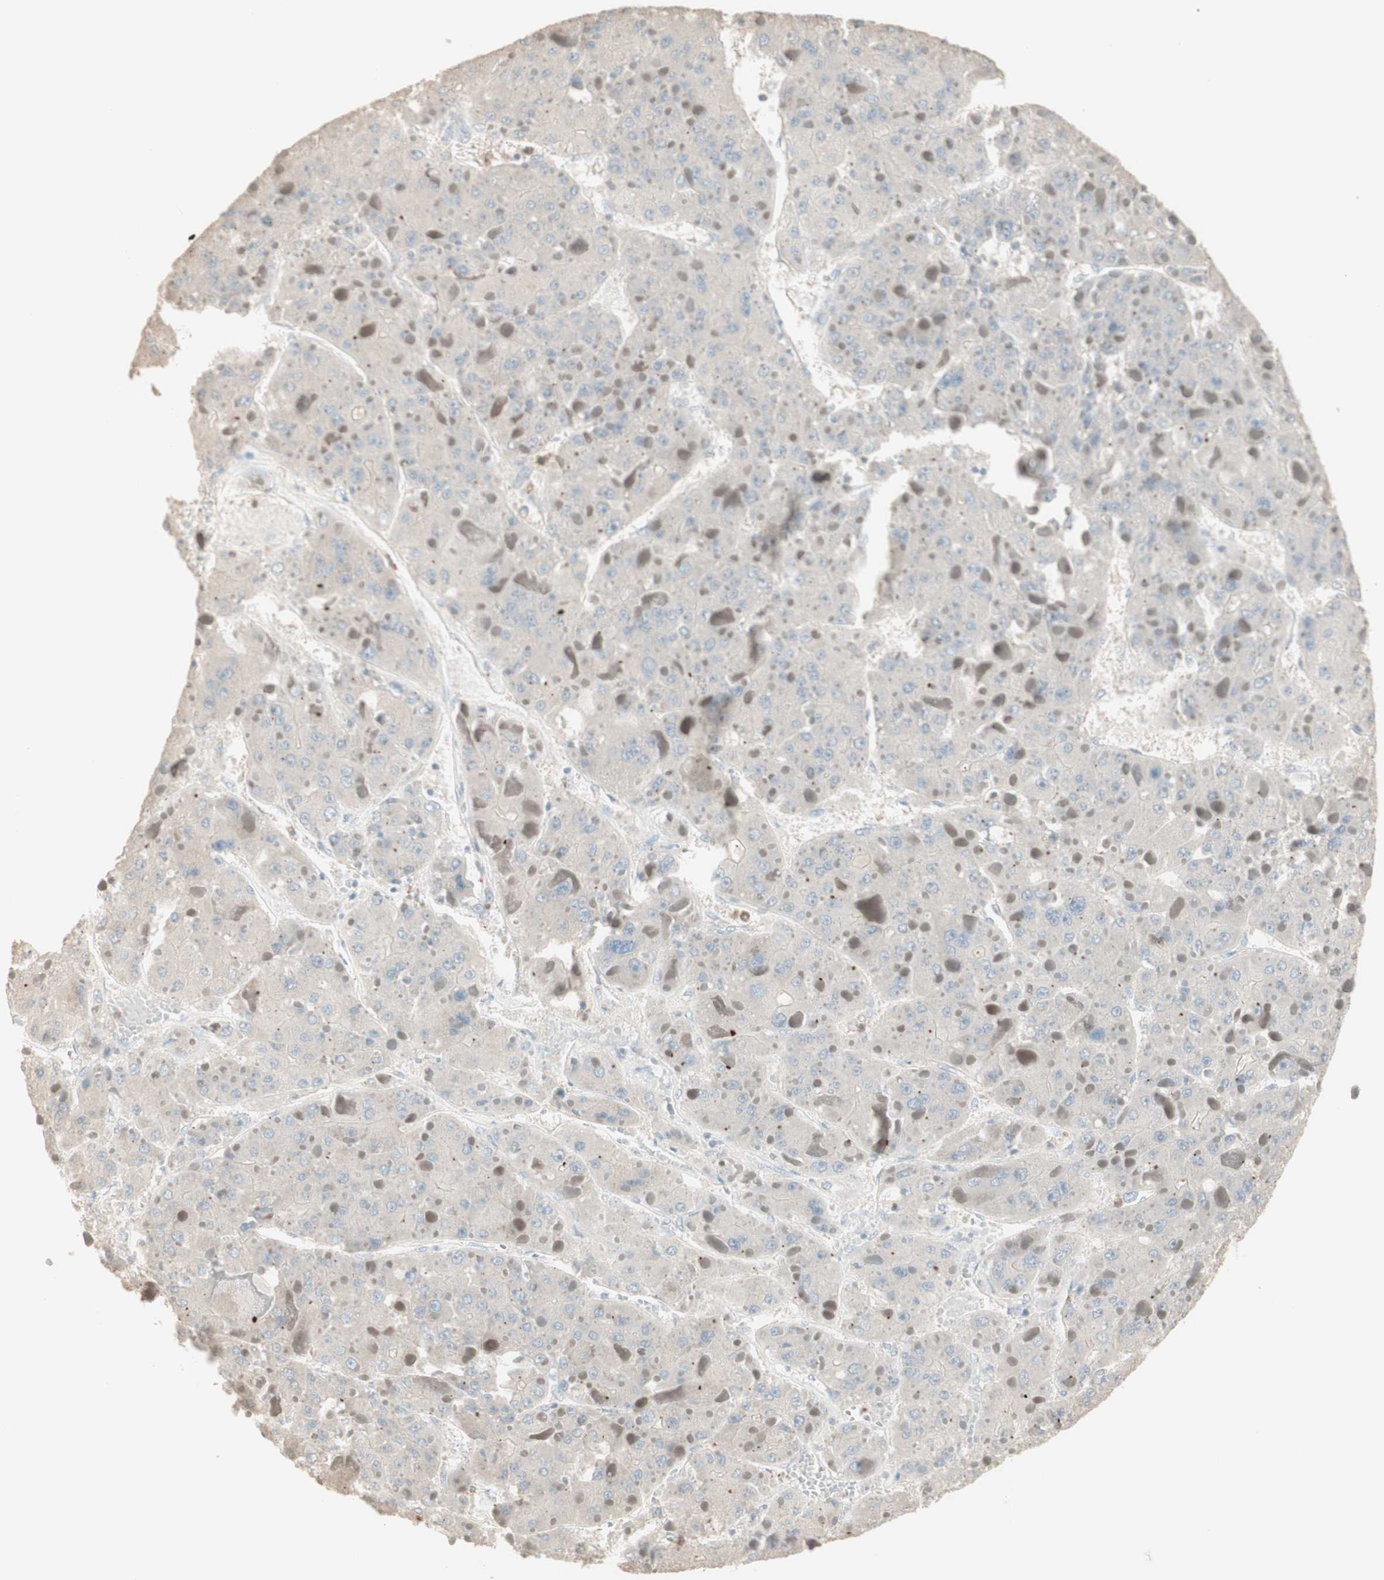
{"staining": {"intensity": "negative", "quantity": "none", "location": "none"}, "tissue": "liver cancer", "cell_type": "Tumor cells", "image_type": "cancer", "snomed": [{"axis": "morphology", "description": "Carcinoma, Hepatocellular, NOS"}, {"axis": "topography", "description": "Liver"}], "caption": "Protein analysis of liver cancer exhibits no significant expression in tumor cells. The staining was performed using DAB (3,3'-diaminobenzidine) to visualize the protein expression in brown, while the nuclei were stained in blue with hematoxylin (Magnification: 20x).", "gene": "IFNG", "patient": {"sex": "female", "age": 73}}